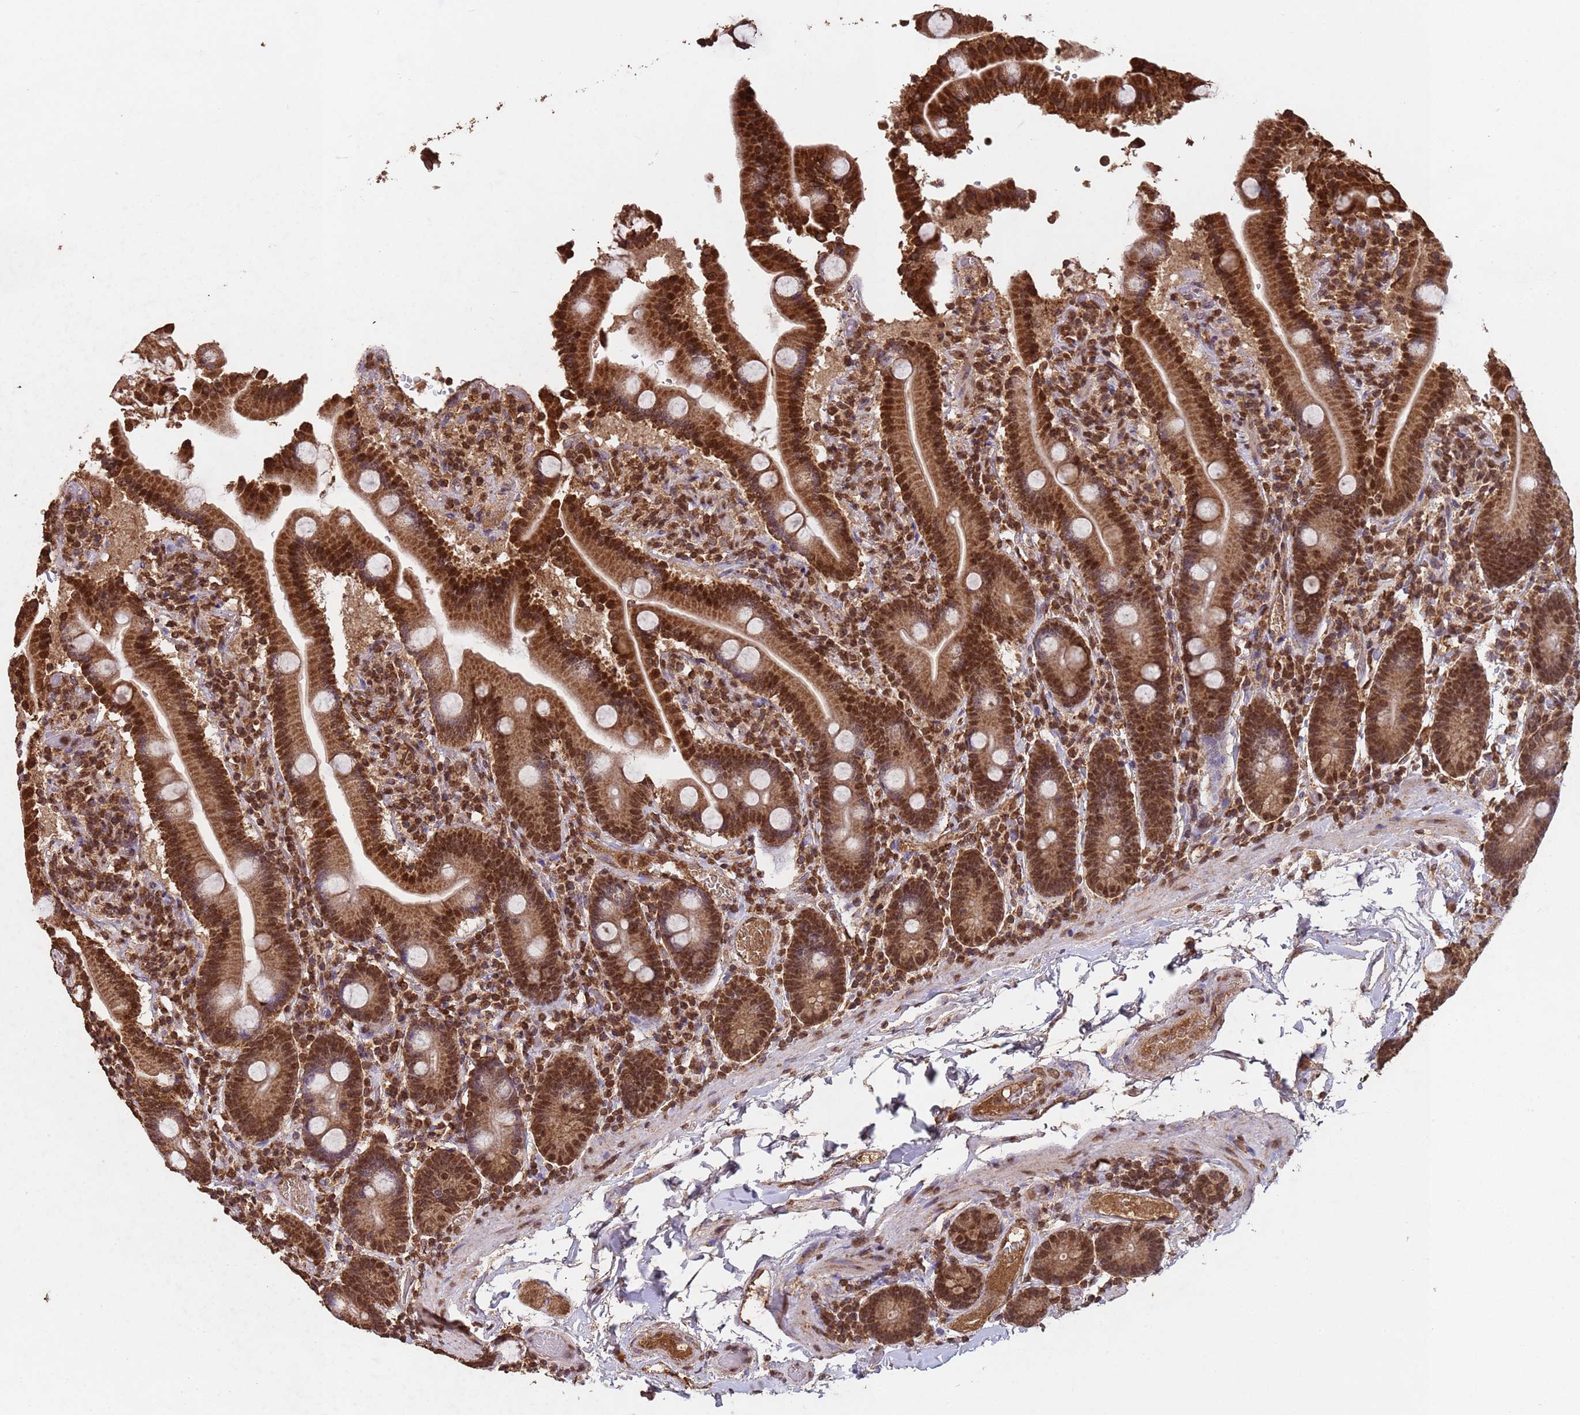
{"staining": {"intensity": "strong", "quantity": ">75%", "location": "cytoplasmic/membranous,nuclear"}, "tissue": "duodenum", "cell_type": "Glandular cells", "image_type": "normal", "snomed": [{"axis": "morphology", "description": "Normal tissue, NOS"}, {"axis": "topography", "description": "Duodenum"}], "caption": "Duodenum stained with DAB IHC demonstrates high levels of strong cytoplasmic/membranous,nuclear staining in about >75% of glandular cells.", "gene": "HDAC10", "patient": {"sex": "male", "age": 55}}